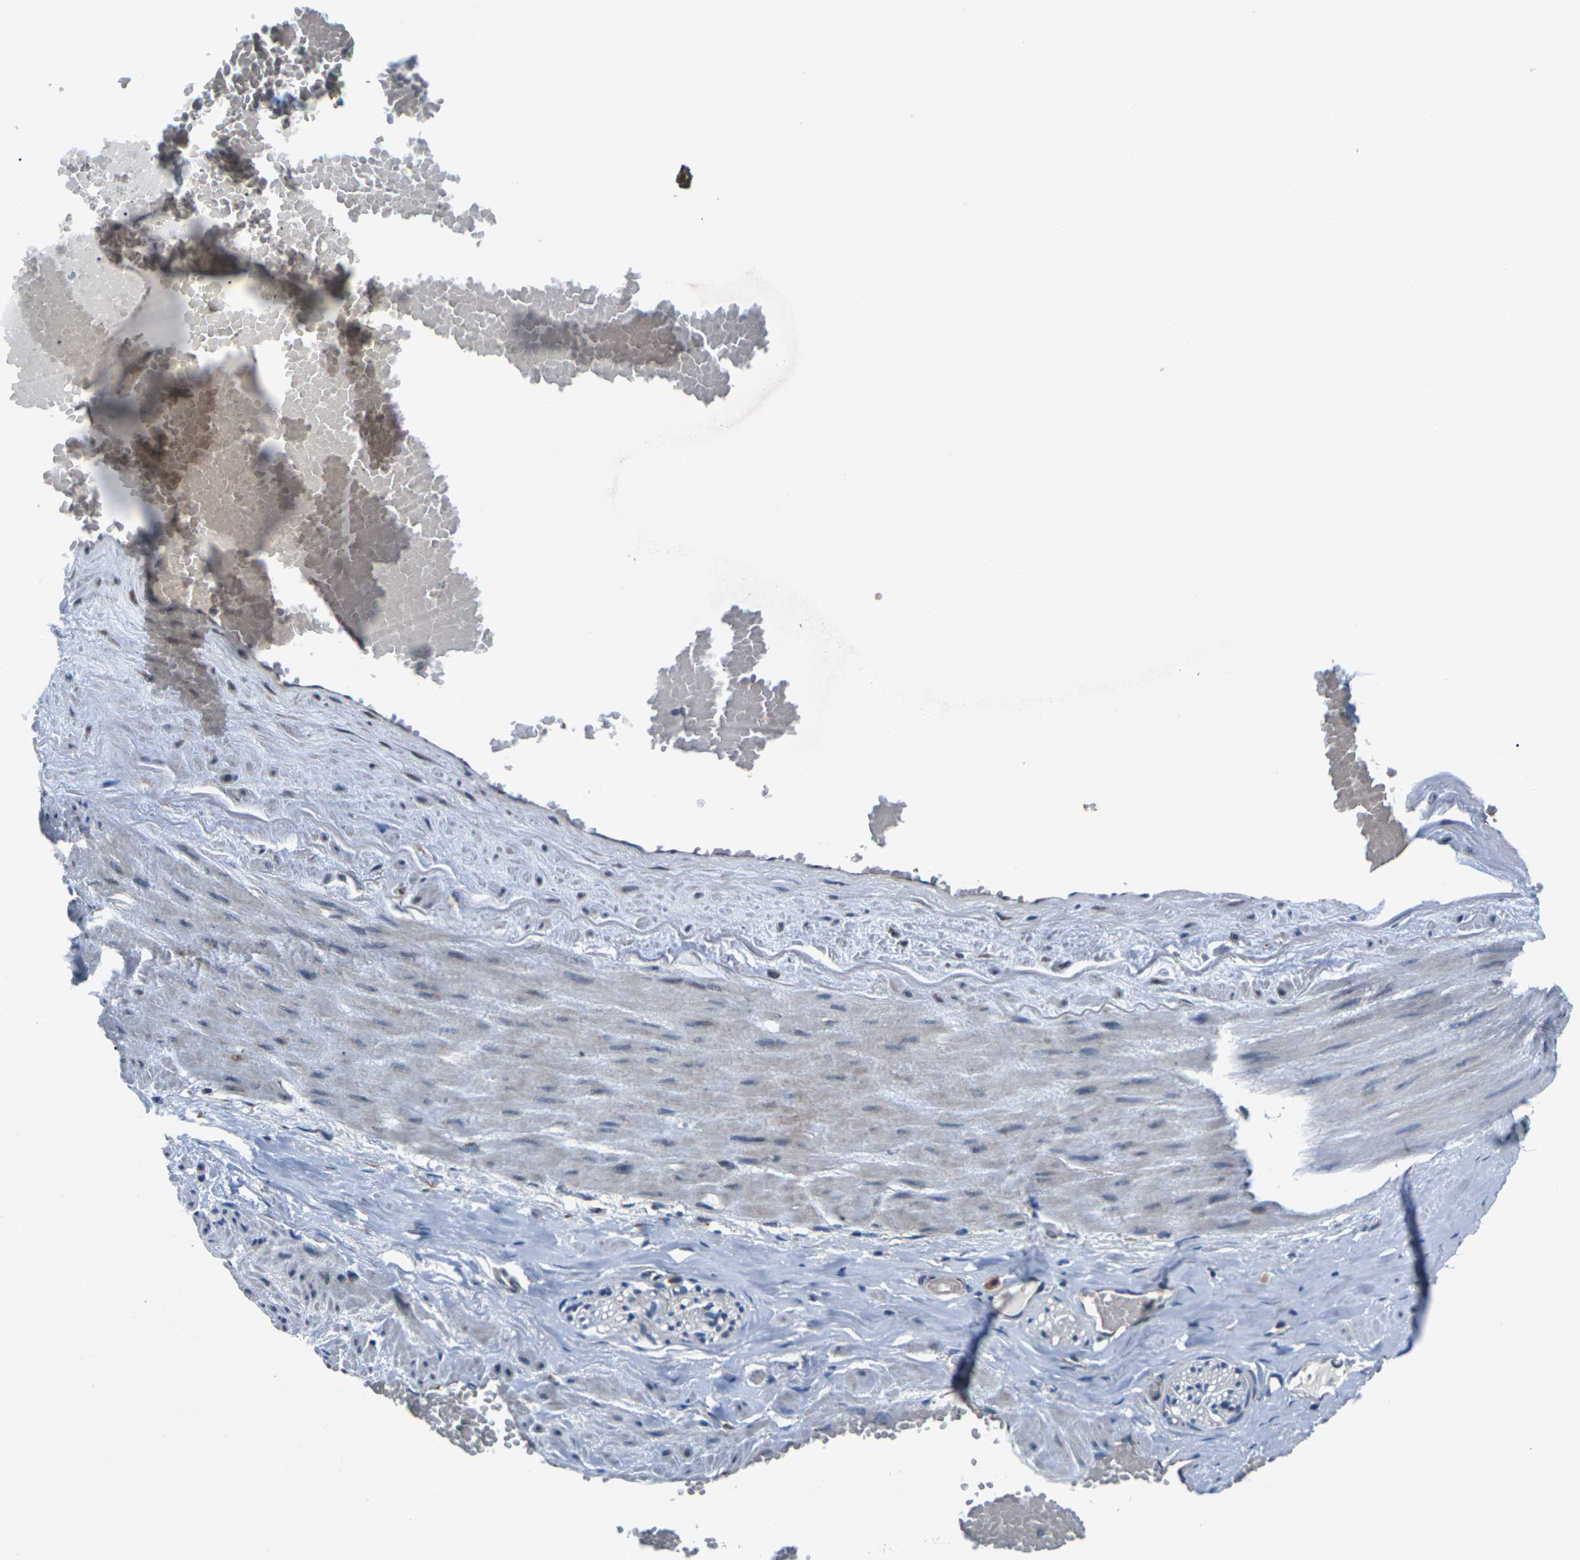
{"staining": {"intensity": "moderate", "quantity": "25%-75%", "location": "cytoplasmic/membranous"}, "tissue": "adipose tissue", "cell_type": "Adipocytes", "image_type": "normal", "snomed": [{"axis": "morphology", "description": "Normal tissue, NOS"}, {"axis": "topography", "description": "Soft tissue"}, {"axis": "topography", "description": "Vascular tissue"}], "caption": "A brown stain highlights moderate cytoplasmic/membranous expression of a protein in adipocytes of normal human adipose tissue. The staining is performed using DAB brown chromogen to label protein expression. The nuclei are counter-stained blue using hematoxylin.", "gene": "GABRP", "patient": {"sex": "female", "age": 35}}